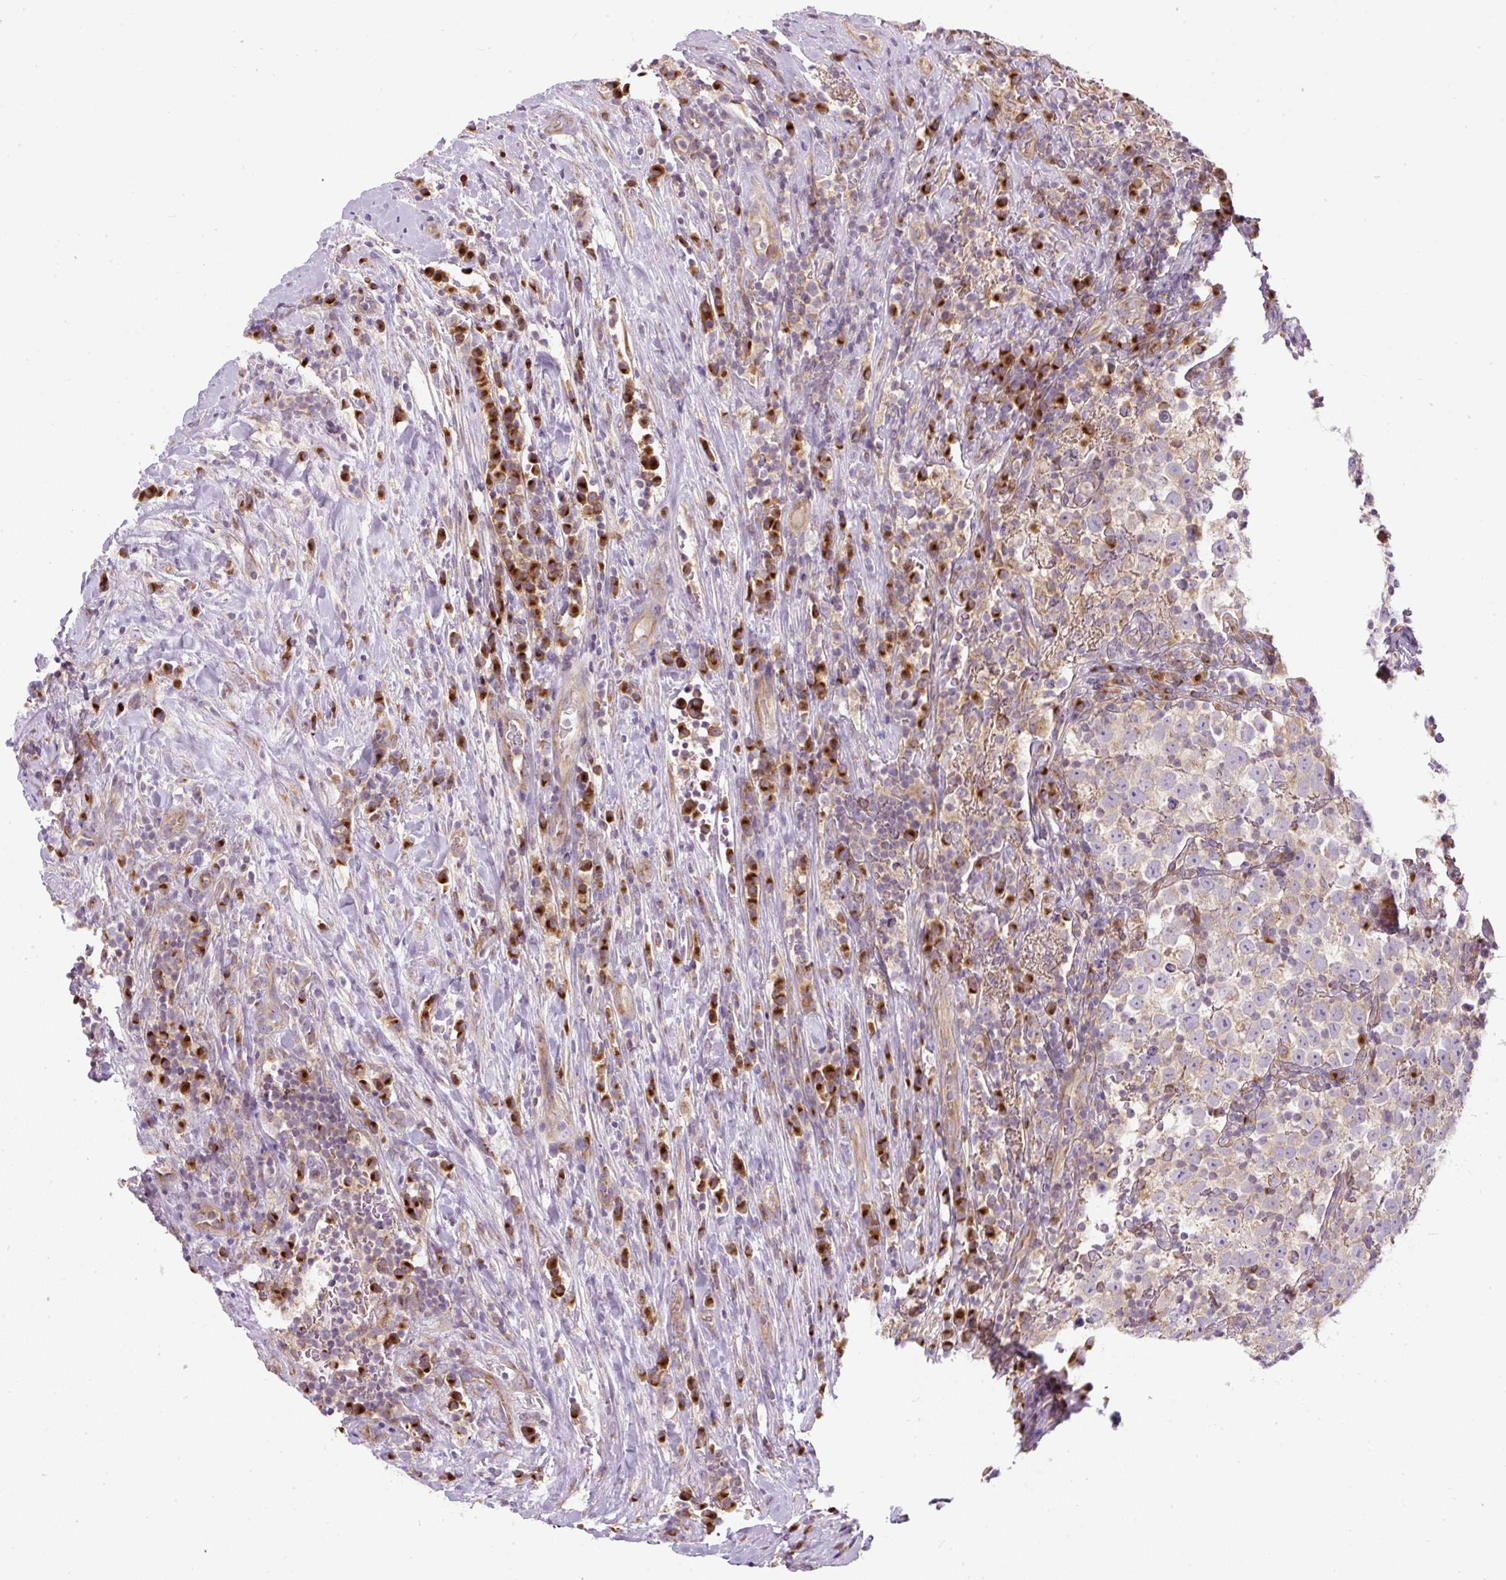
{"staining": {"intensity": "weak", "quantity": "25%-75%", "location": "cytoplasmic/membranous"}, "tissue": "testis cancer", "cell_type": "Tumor cells", "image_type": "cancer", "snomed": [{"axis": "morphology", "description": "Normal tissue, NOS"}, {"axis": "morphology", "description": "Seminoma, NOS"}, {"axis": "topography", "description": "Testis"}], "caption": "Immunohistochemistry (IHC) image of neoplastic tissue: human seminoma (testis) stained using immunohistochemistry exhibits low levels of weak protein expression localized specifically in the cytoplasmic/membranous of tumor cells, appearing as a cytoplasmic/membranous brown color.", "gene": "MLX", "patient": {"sex": "male", "age": 43}}